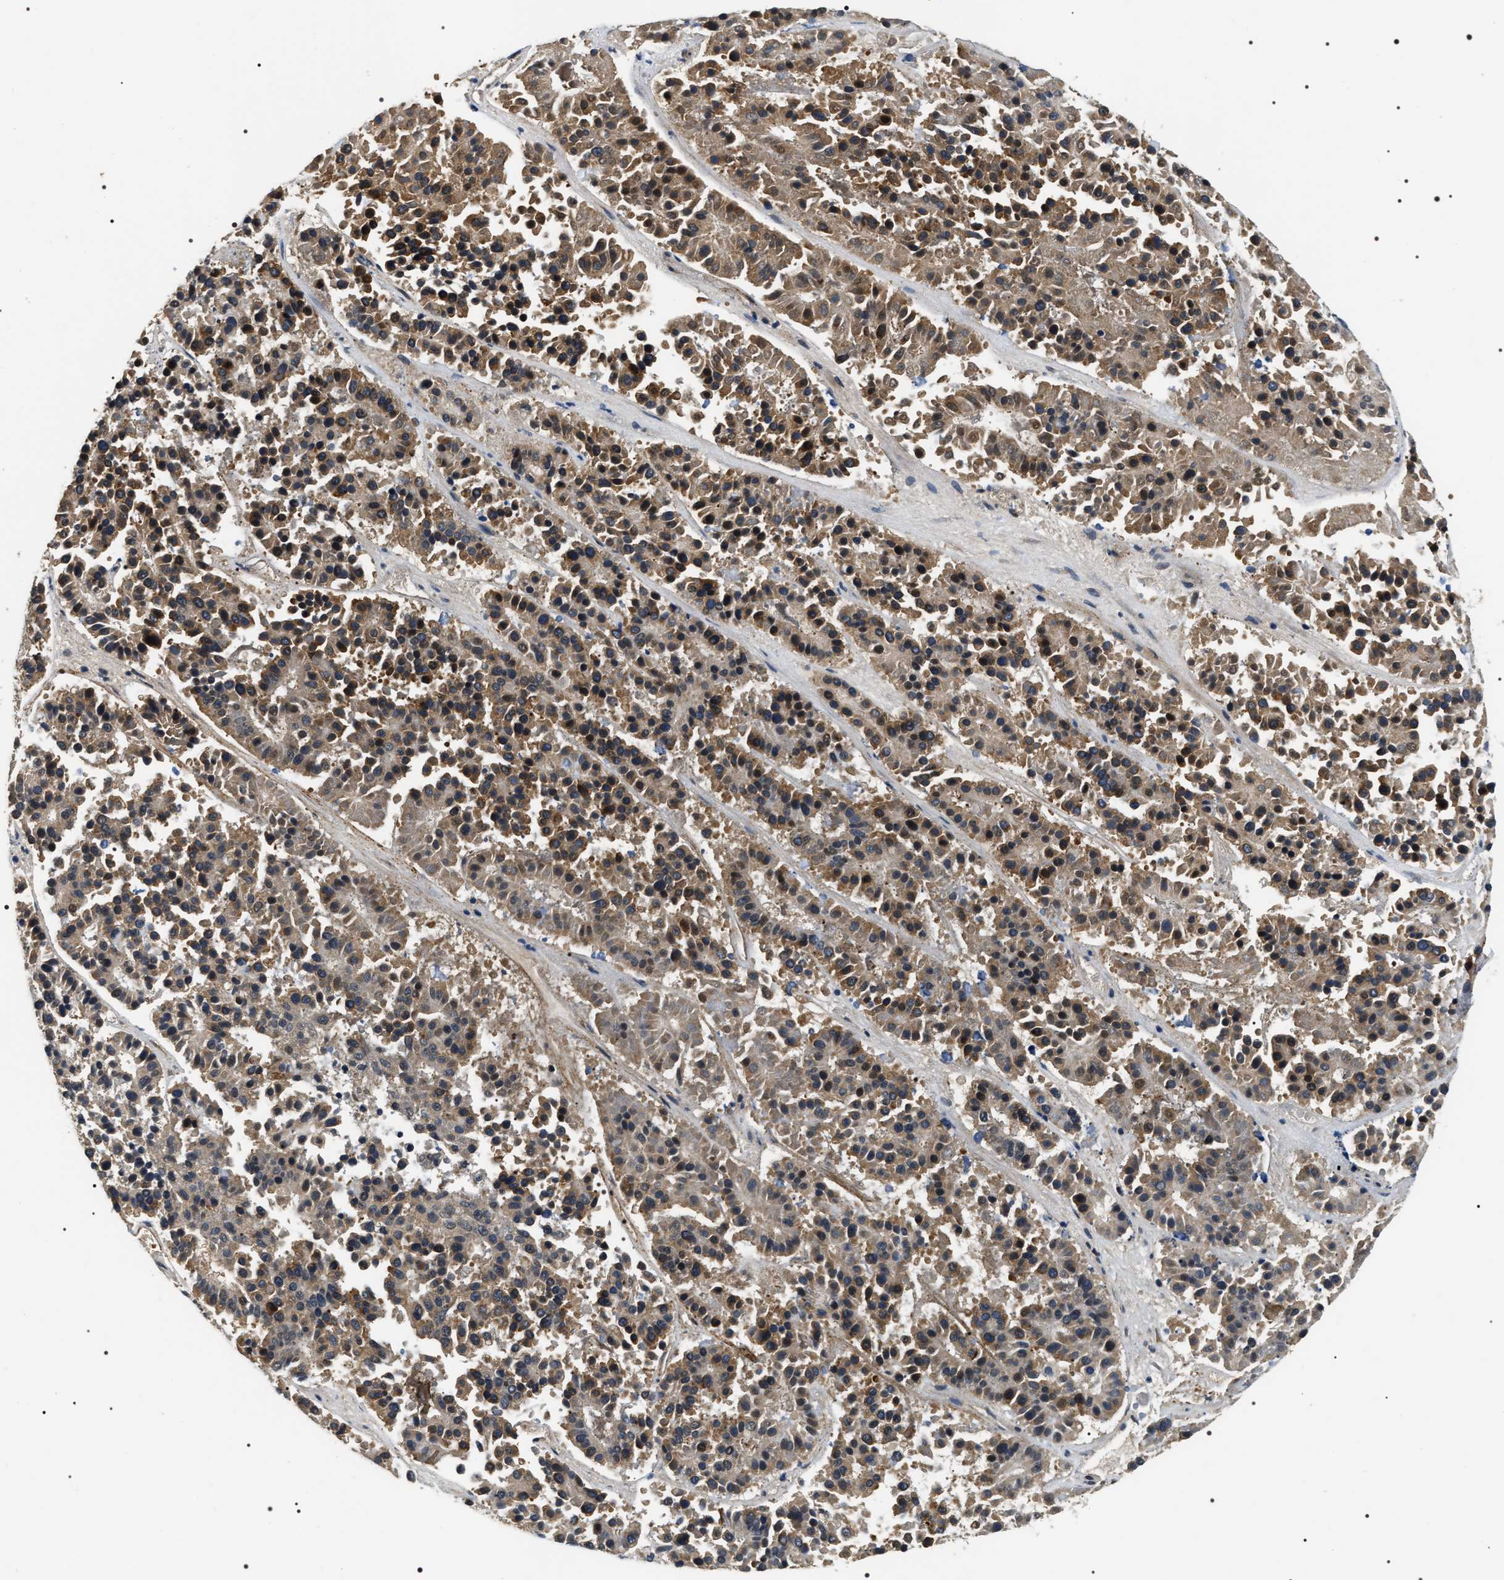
{"staining": {"intensity": "moderate", "quantity": ">75%", "location": "cytoplasmic/membranous"}, "tissue": "pancreatic cancer", "cell_type": "Tumor cells", "image_type": "cancer", "snomed": [{"axis": "morphology", "description": "Adenocarcinoma, NOS"}, {"axis": "topography", "description": "Pancreas"}], "caption": "Tumor cells exhibit medium levels of moderate cytoplasmic/membranous positivity in about >75% of cells in pancreatic cancer (adenocarcinoma).", "gene": "ZC3HAV1L", "patient": {"sex": "male", "age": 50}}